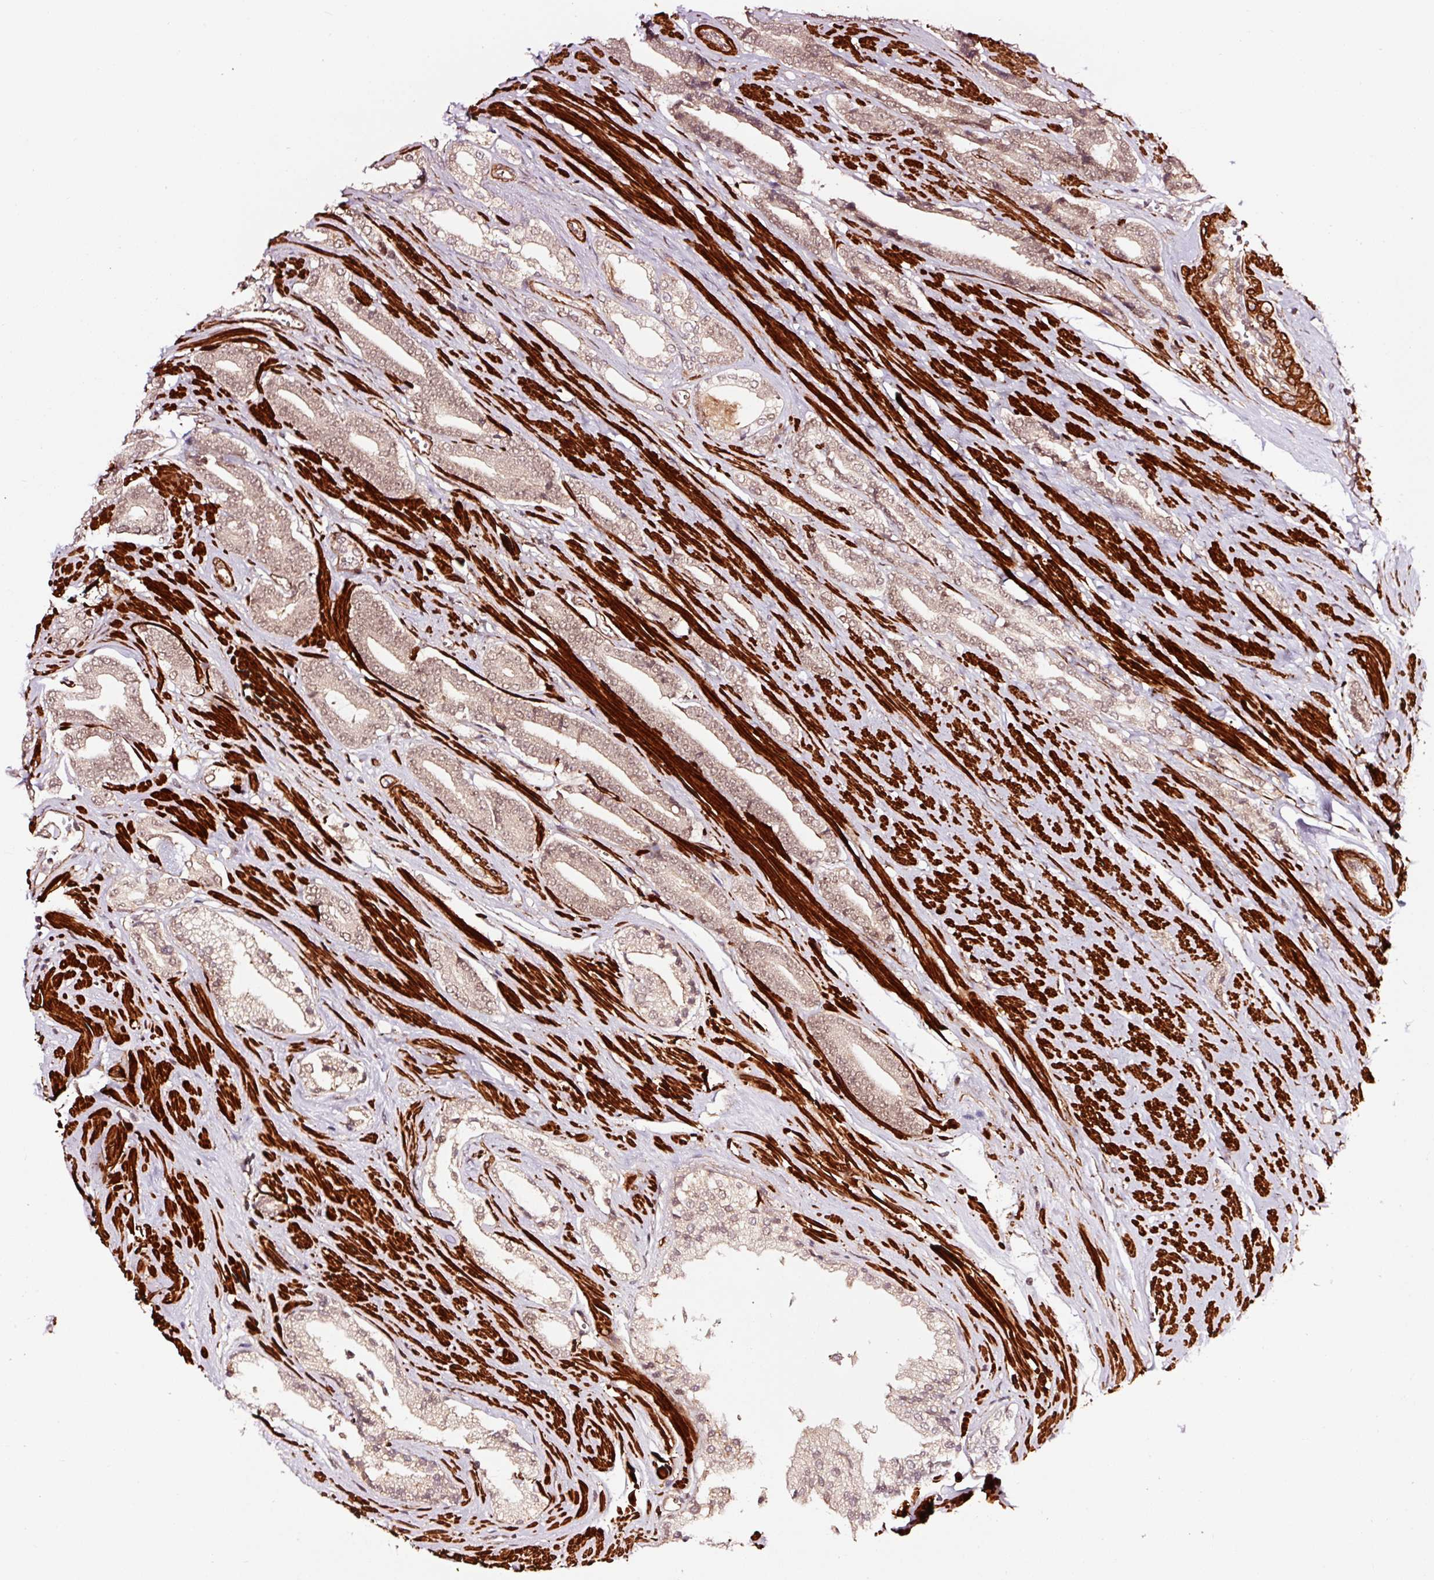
{"staining": {"intensity": "weak", "quantity": ">75%", "location": "nuclear"}, "tissue": "prostate cancer", "cell_type": "Tumor cells", "image_type": "cancer", "snomed": [{"axis": "morphology", "description": "Adenocarcinoma, NOS"}, {"axis": "topography", "description": "Prostate and seminal vesicle, NOS"}], "caption": "A histopathology image of human adenocarcinoma (prostate) stained for a protein reveals weak nuclear brown staining in tumor cells.", "gene": "TPM1", "patient": {"sex": "male", "age": 76}}